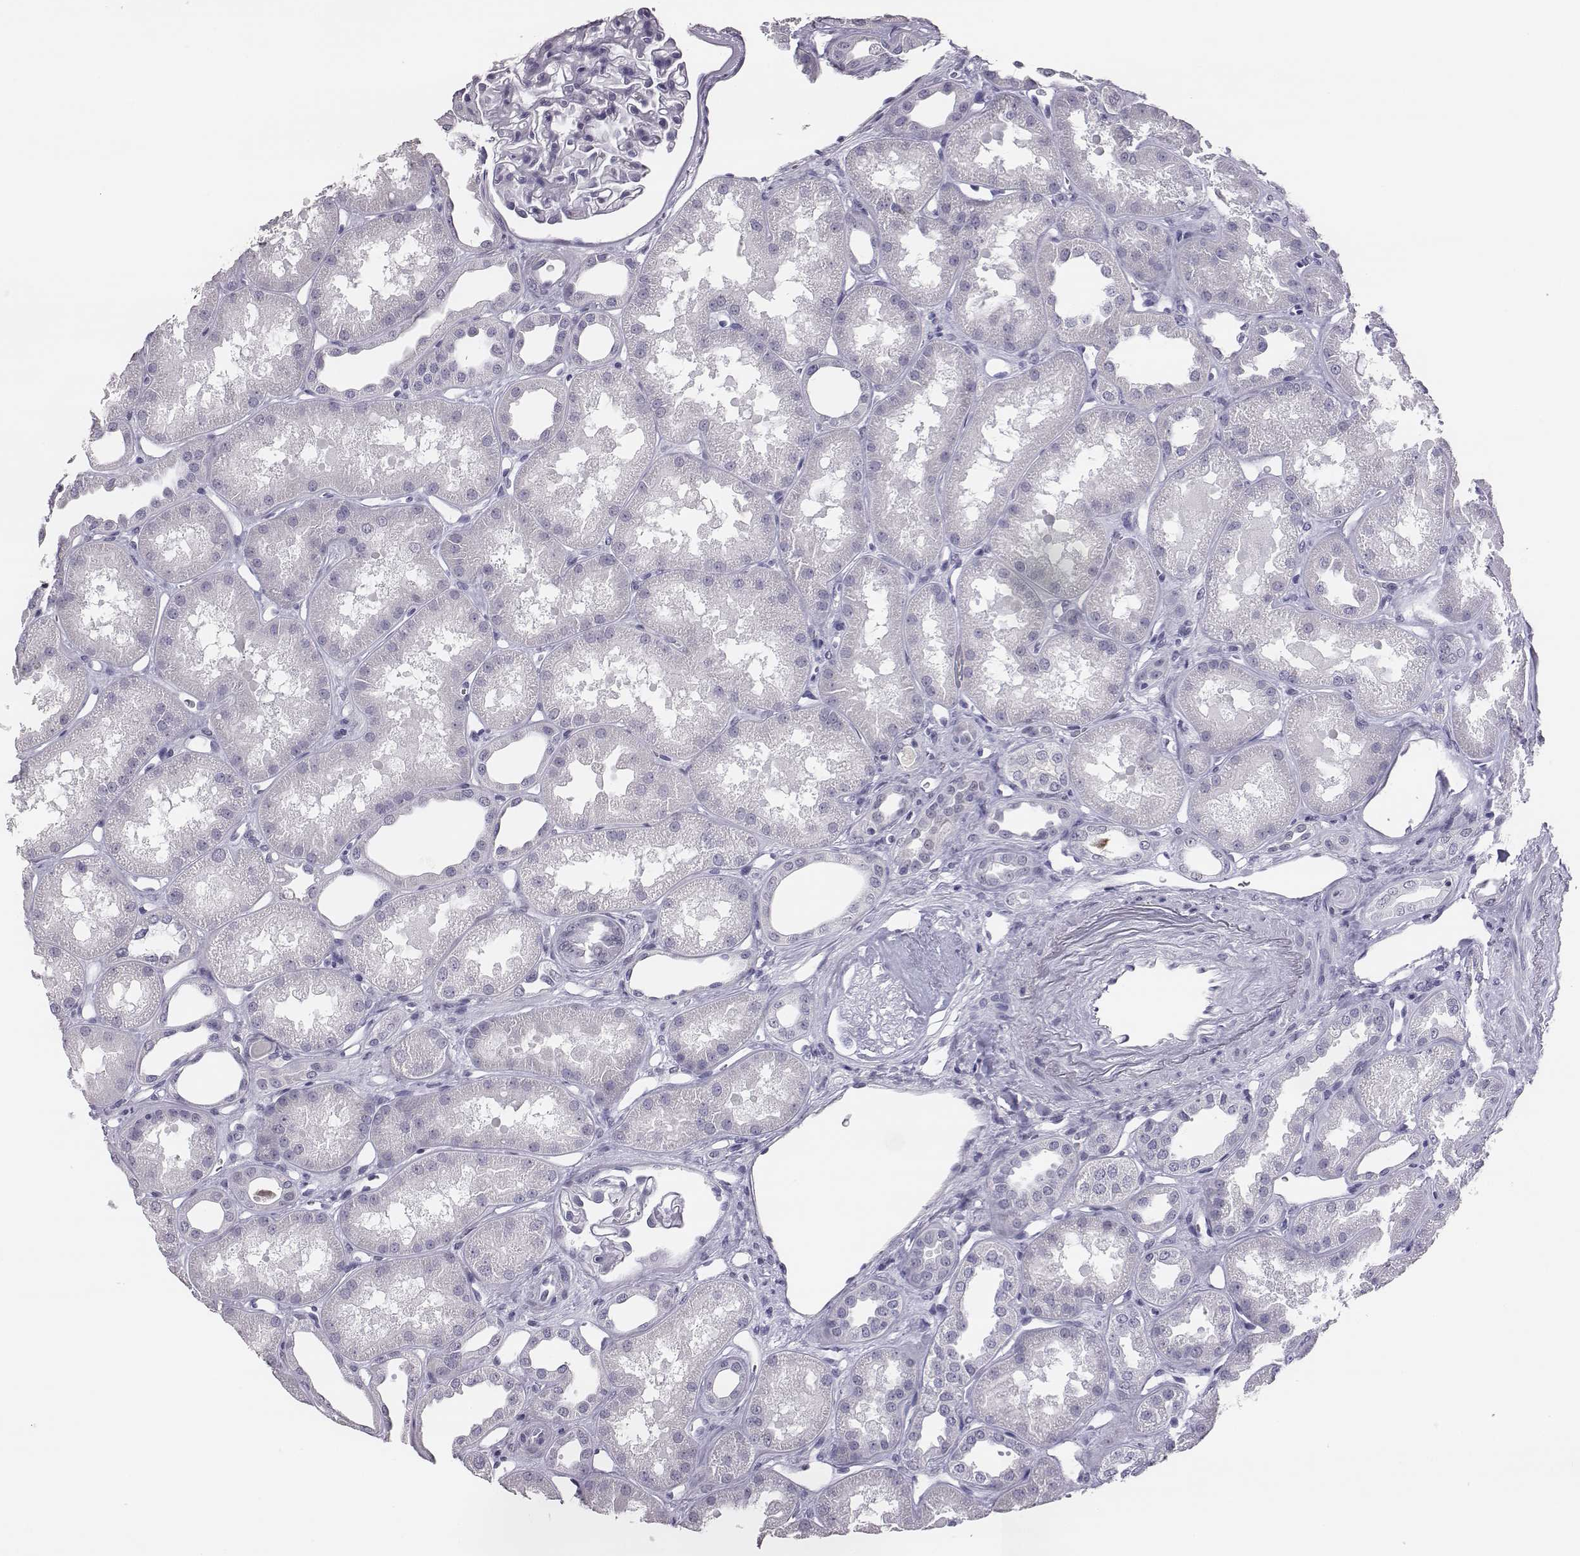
{"staining": {"intensity": "negative", "quantity": "none", "location": "none"}, "tissue": "kidney", "cell_type": "Cells in glomeruli", "image_type": "normal", "snomed": [{"axis": "morphology", "description": "Normal tissue, NOS"}, {"axis": "topography", "description": "Kidney"}], "caption": "IHC photomicrograph of normal human kidney stained for a protein (brown), which demonstrates no positivity in cells in glomeruli.", "gene": "ACOD1", "patient": {"sex": "male", "age": 61}}